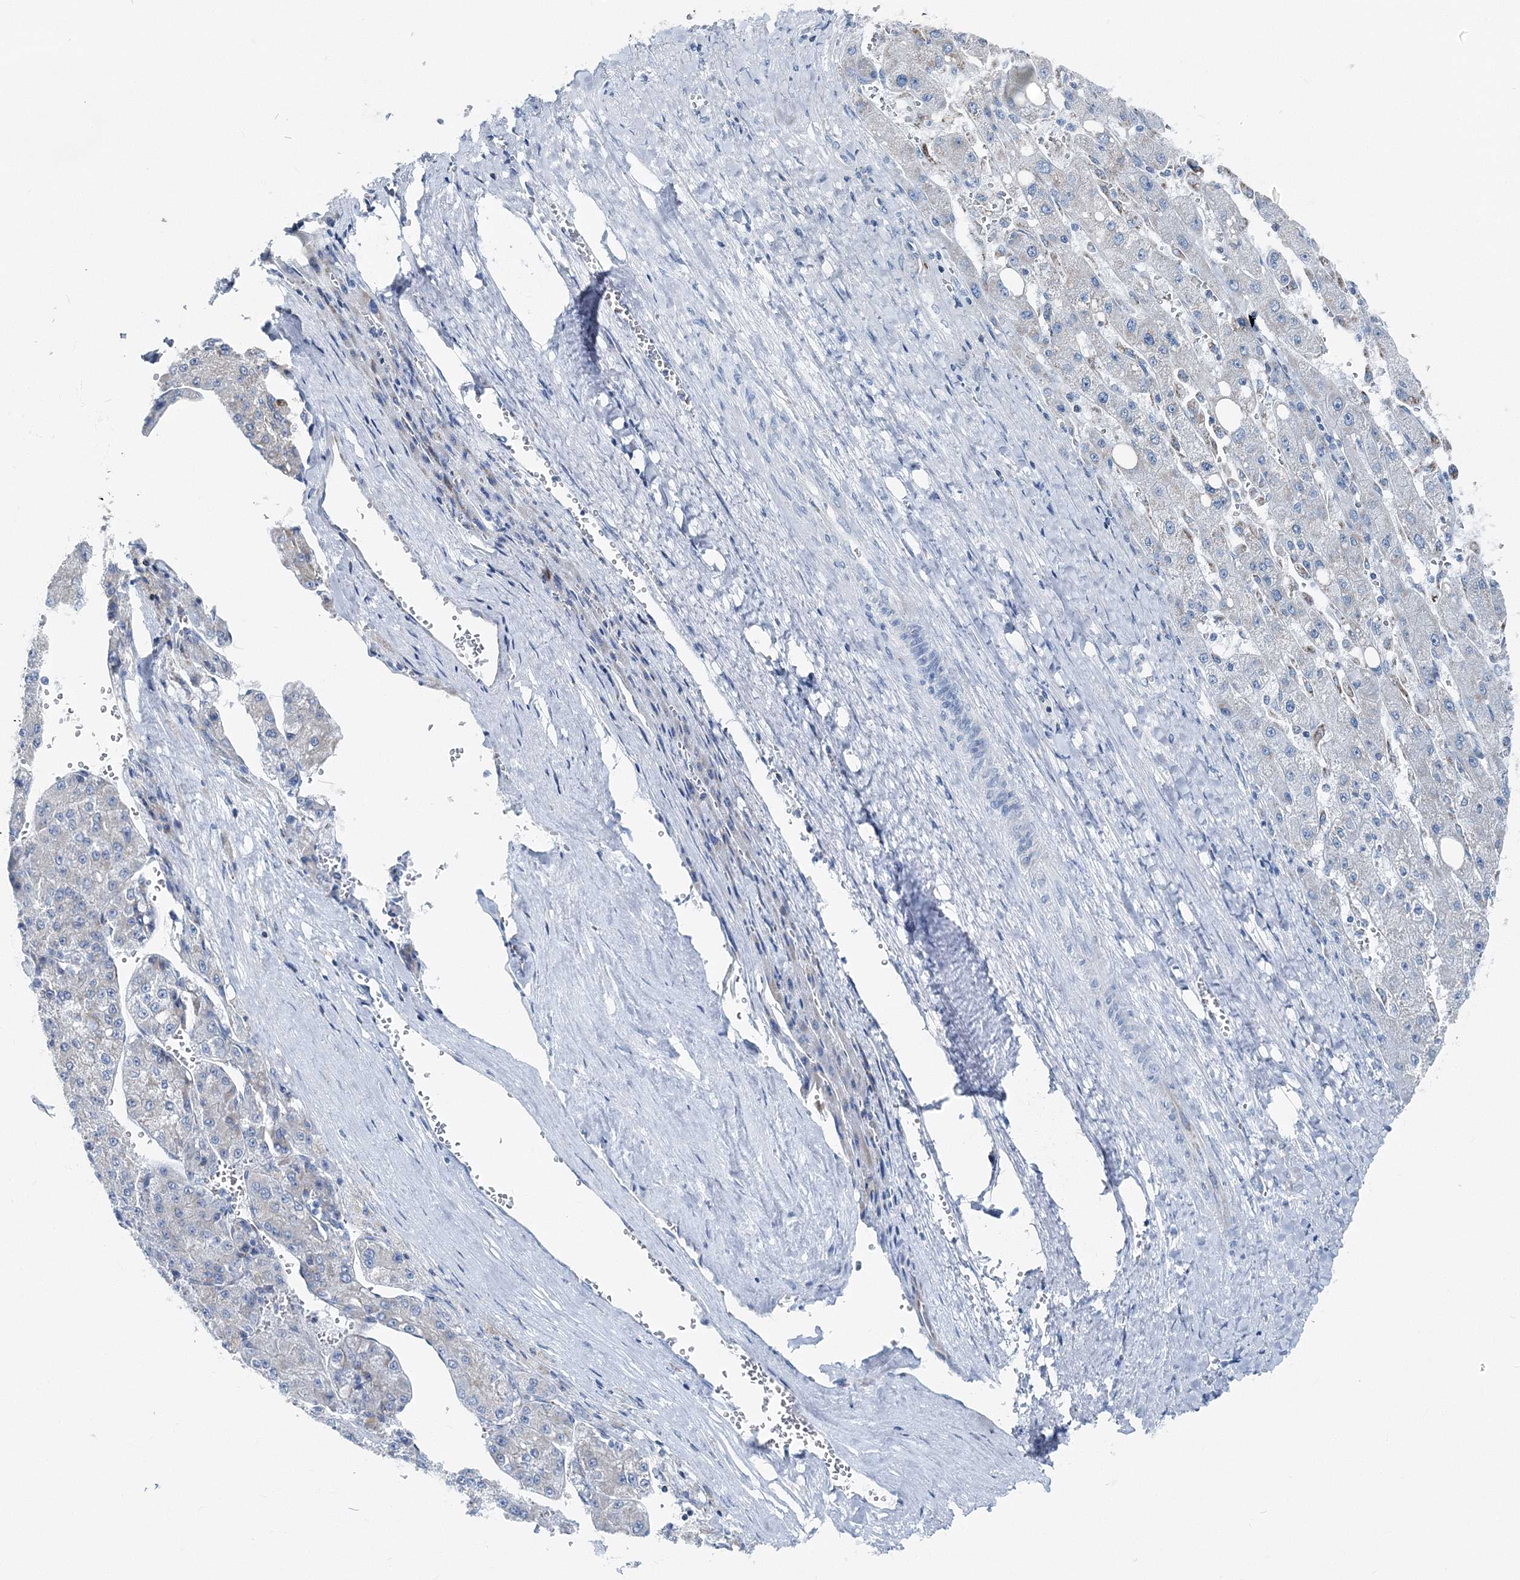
{"staining": {"intensity": "negative", "quantity": "none", "location": "none"}, "tissue": "liver cancer", "cell_type": "Tumor cells", "image_type": "cancer", "snomed": [{"axis": "morphology", "description": "Carcinoma, Hepatocellular, NOS"}, {"axis": "topography", "description": "Liver"}], "caption": "High power microscopy histopathology image of an immunohistochemistry (IHC) micrograph of liver hepatocellular carcinoma, revealing no significant expression in tumor cells.", "gene": "GABARAPL2", "patient": {"sex": "female", "age": 73}}